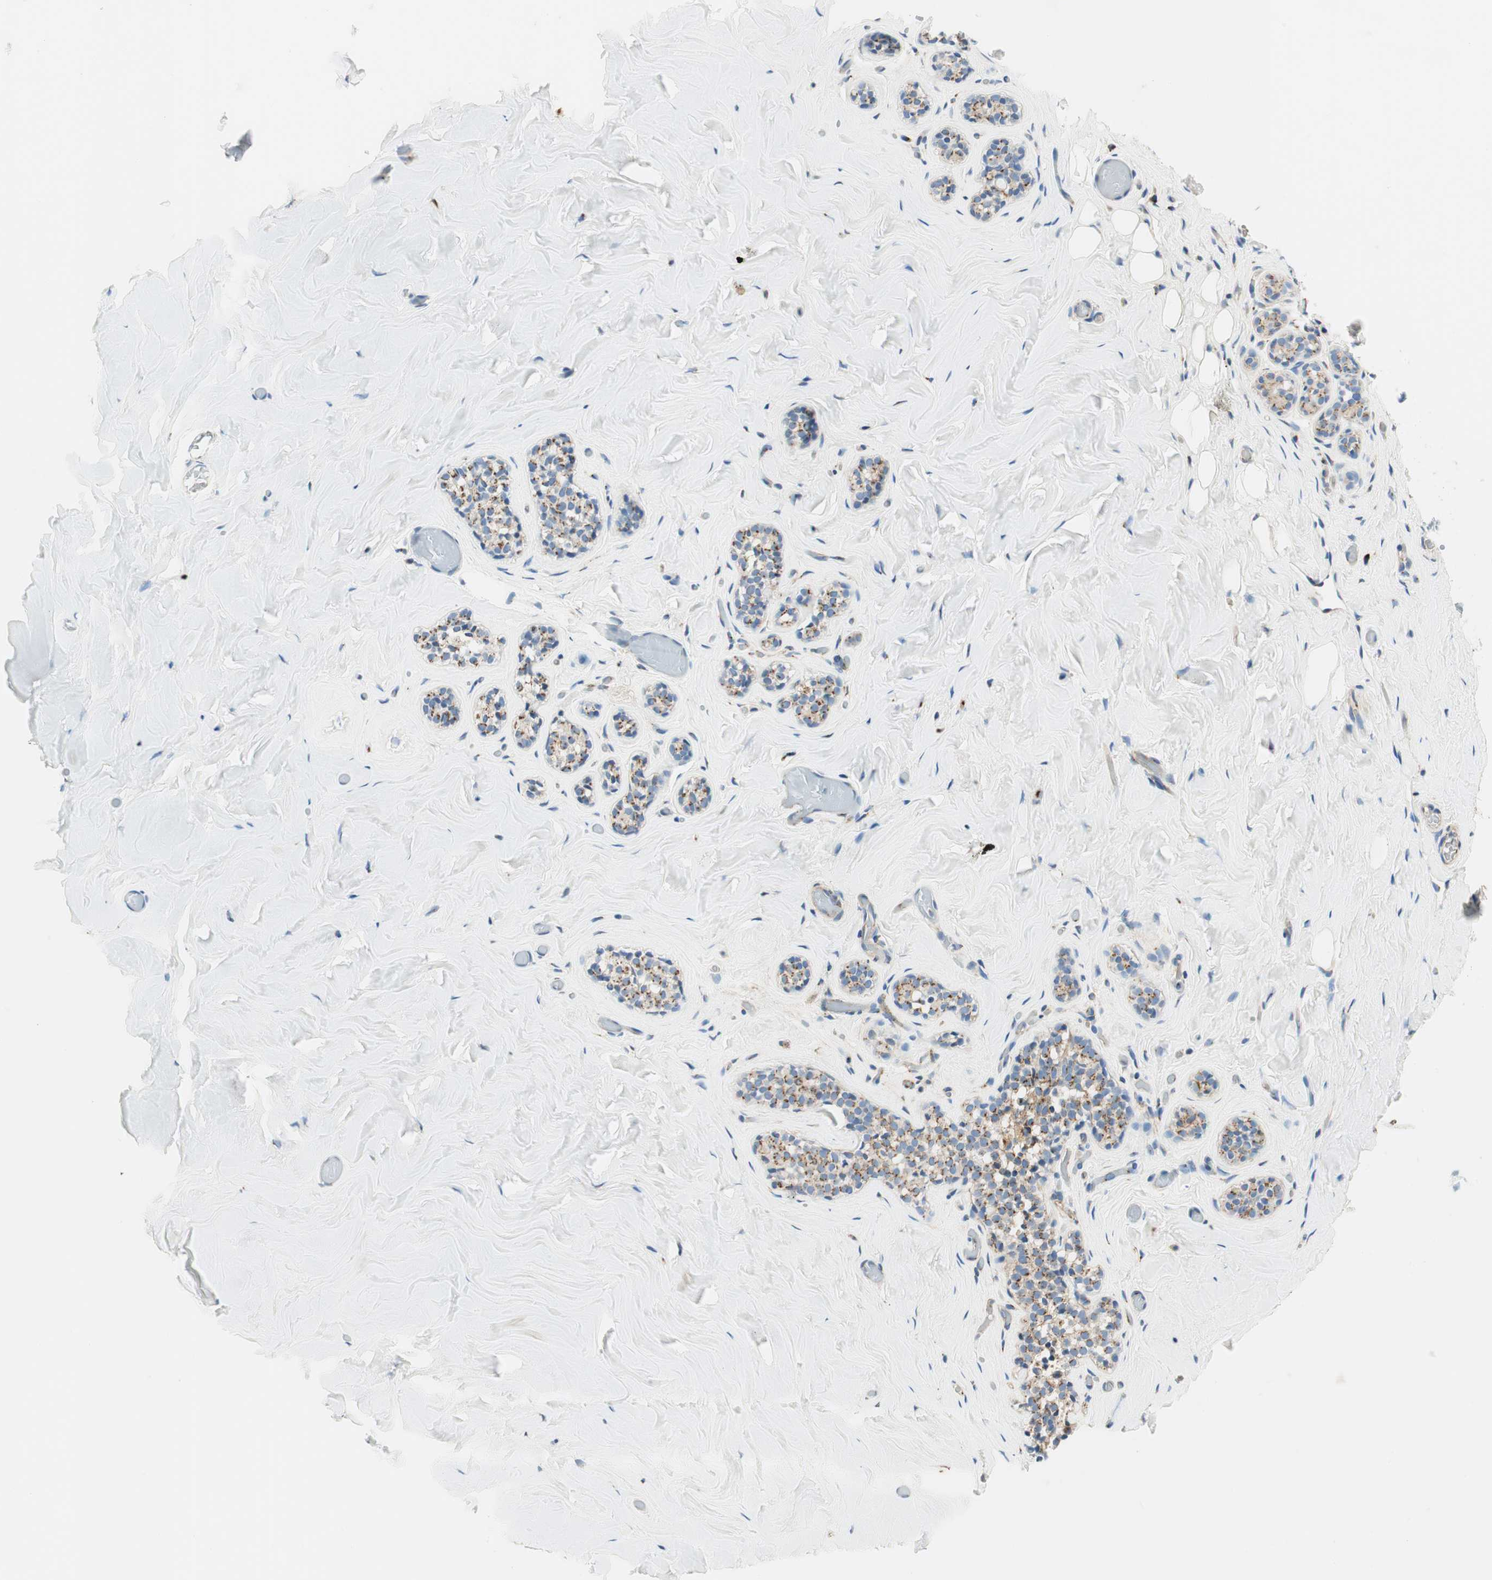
{"staining": {"intensity": "negative", "quantity": "none", "location": "none"}, "tissue": "breast", "cell_type": "Adipocytes", "image_type": "normal", "snomed": [{"axis": "morphology", "description": "Normal tissue, NOS"}, {"axis": "topography", "description": "Breast"}], "caption": "Immunohistochemistry (IHC) of unremarkable breast displays no positivity in adipocytes.", "gene": "TMF1", "patient": {"sex": "female", "age": 75}}